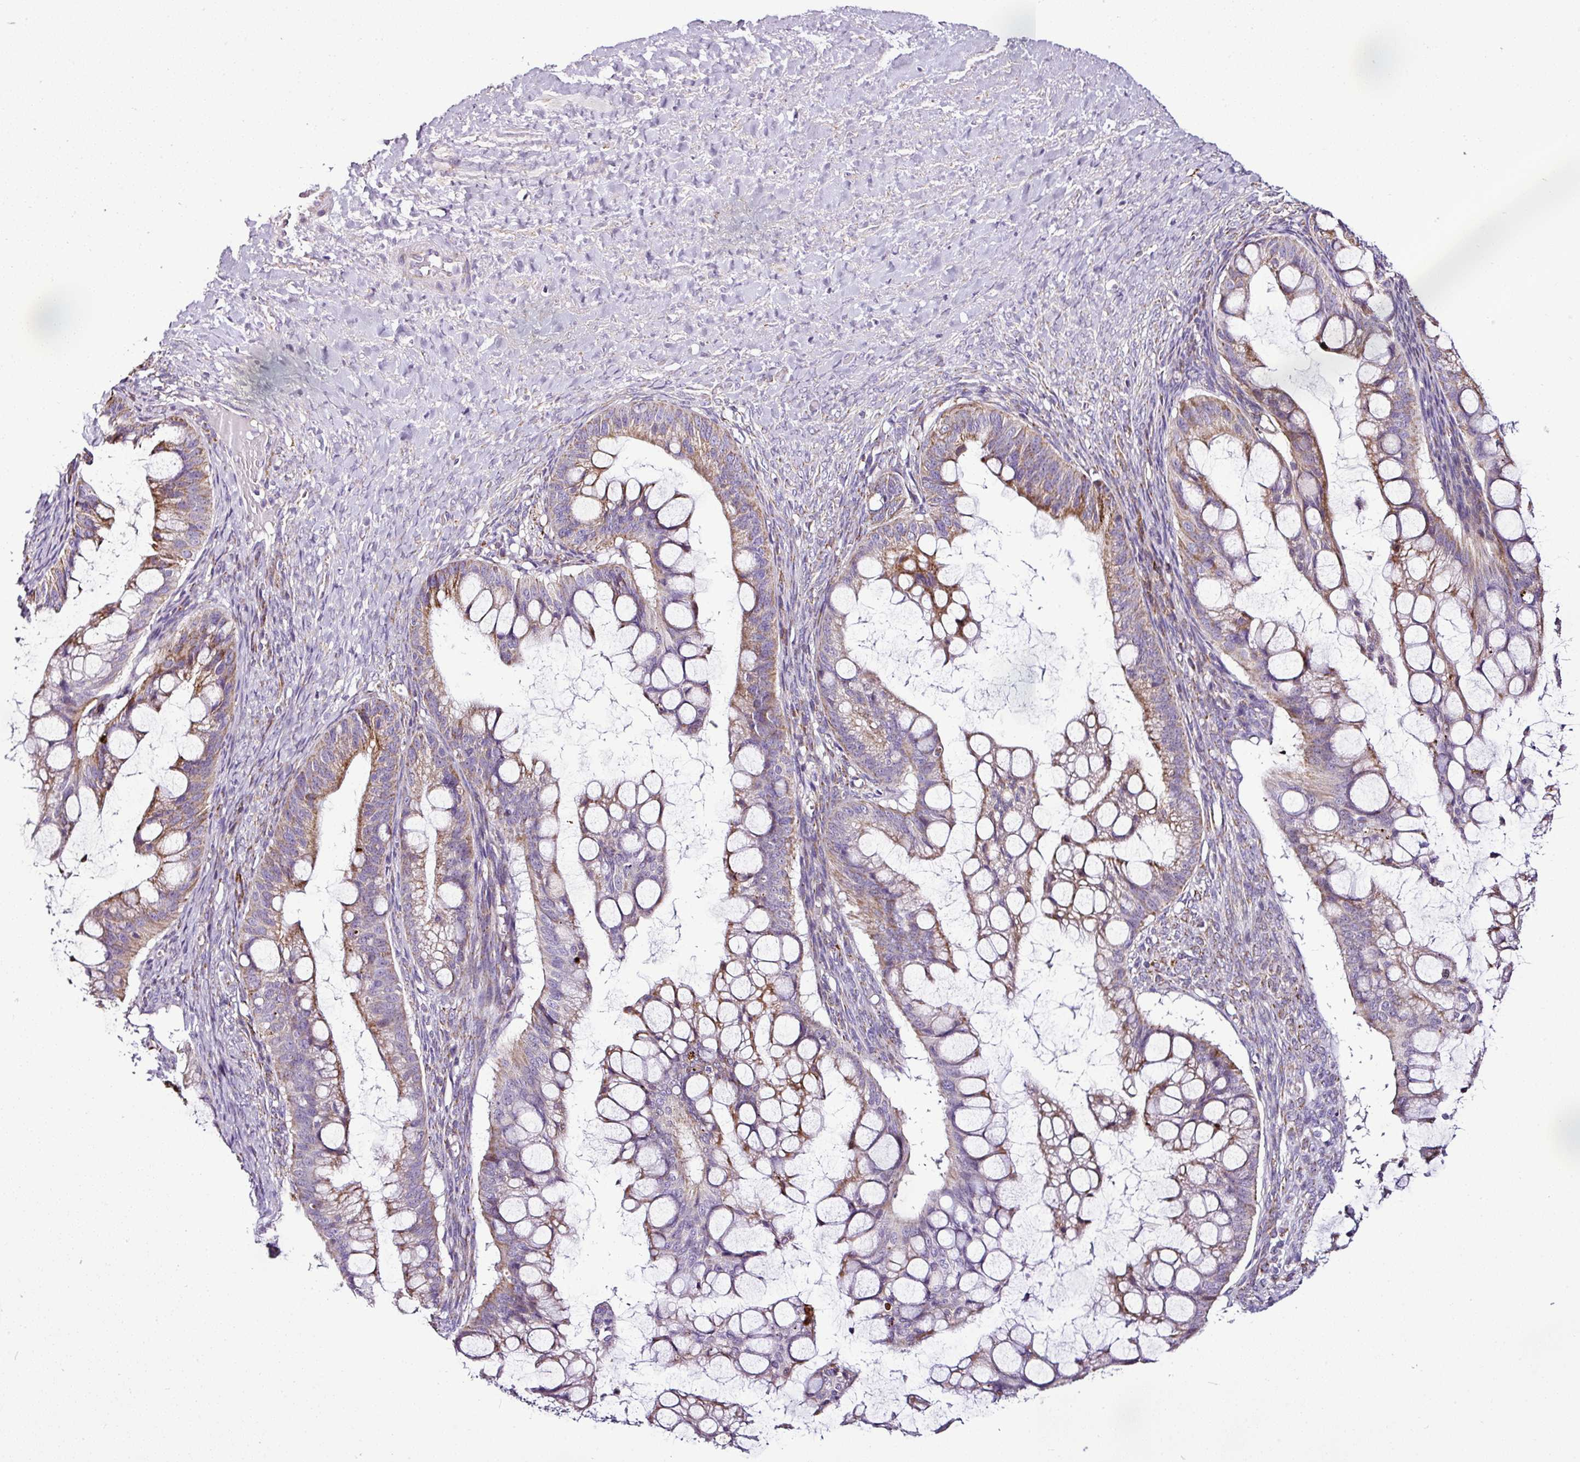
{"staining": {"intensity": "moderate", "quantity": "25%-75%", "location": "cytoplasmic/membranous"}, "tissue": "ovarian cancer", "cell_type": "Tumor cells", "image_type": "cancer", "snomed": [{"axis": "morphology", "description": "Cystadenocarcinoma, mucinous, NOS"}, {"axis": "topography", "description": "Ovary"}], "caption": "About 25%-75% of tumor cells in ovarian cancer reveal moderate cytoplasmic/membranous protein positivity as visualized by brown immunohistochemical staining.", "gene": "DPAGT1", "patient": {"sex": "female", "age": 73}}